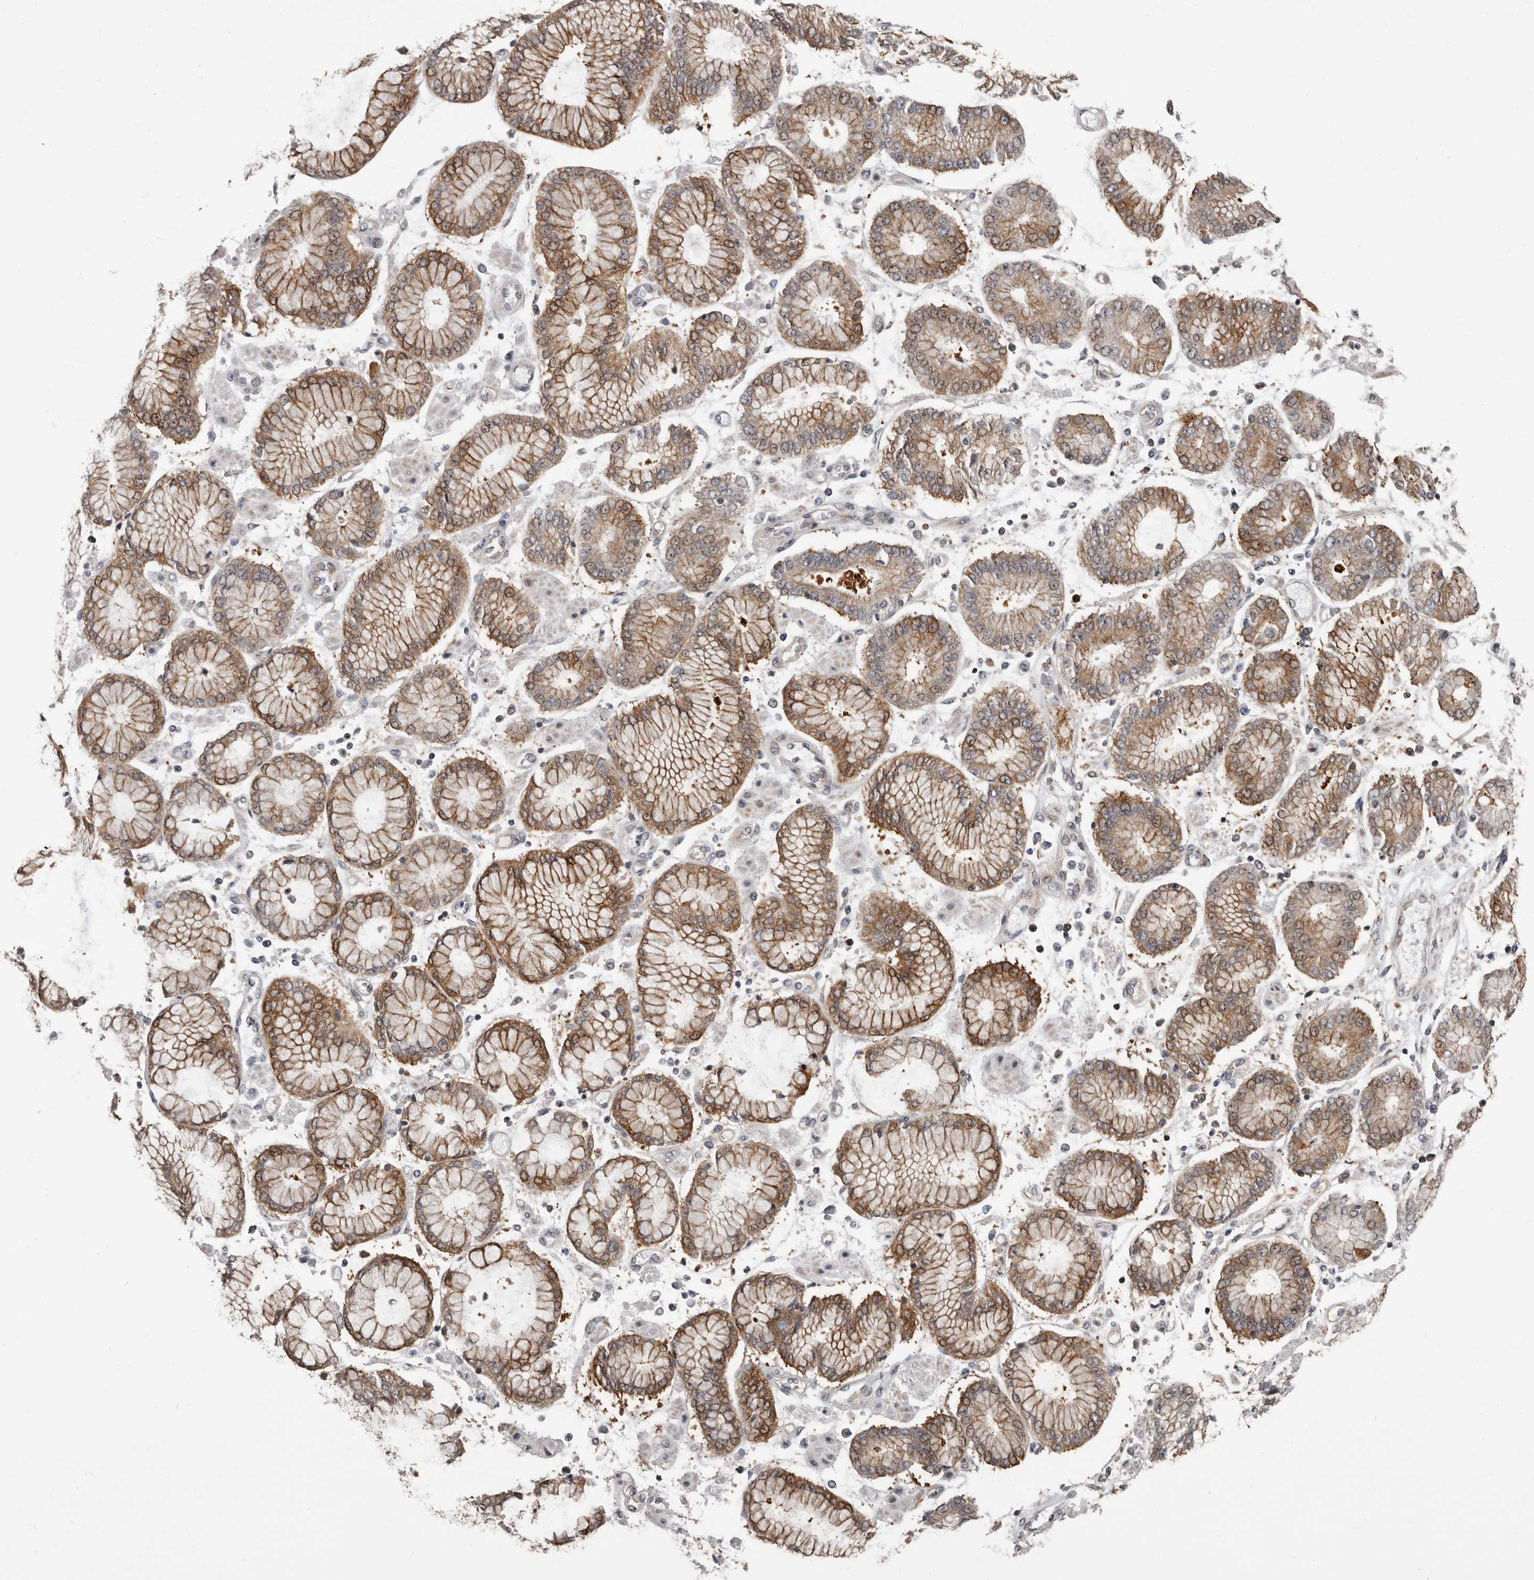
{"staining": {"intensity": "weak", "quantity": ">75%", "location": "cytoplasmic/membranous"}, "tissue": "stomach cancer", "cell_type": "Tumor cells", "image_type": "cancer", "snomed": [{"axis": "morphology", "description": "Adenocarcinoma, NOS"}, {"axis": "topography", "description": "Stomach"}], "caption": "A histopathology image showing weak cytoplasmic/membranous staining in approximately >75% of tumor cells in stomach adenocarcinoma, as visualized by brown immunohistochemical staining.", "gene": "FGFR4", "patient": {"sex": "male", "age": 76}}